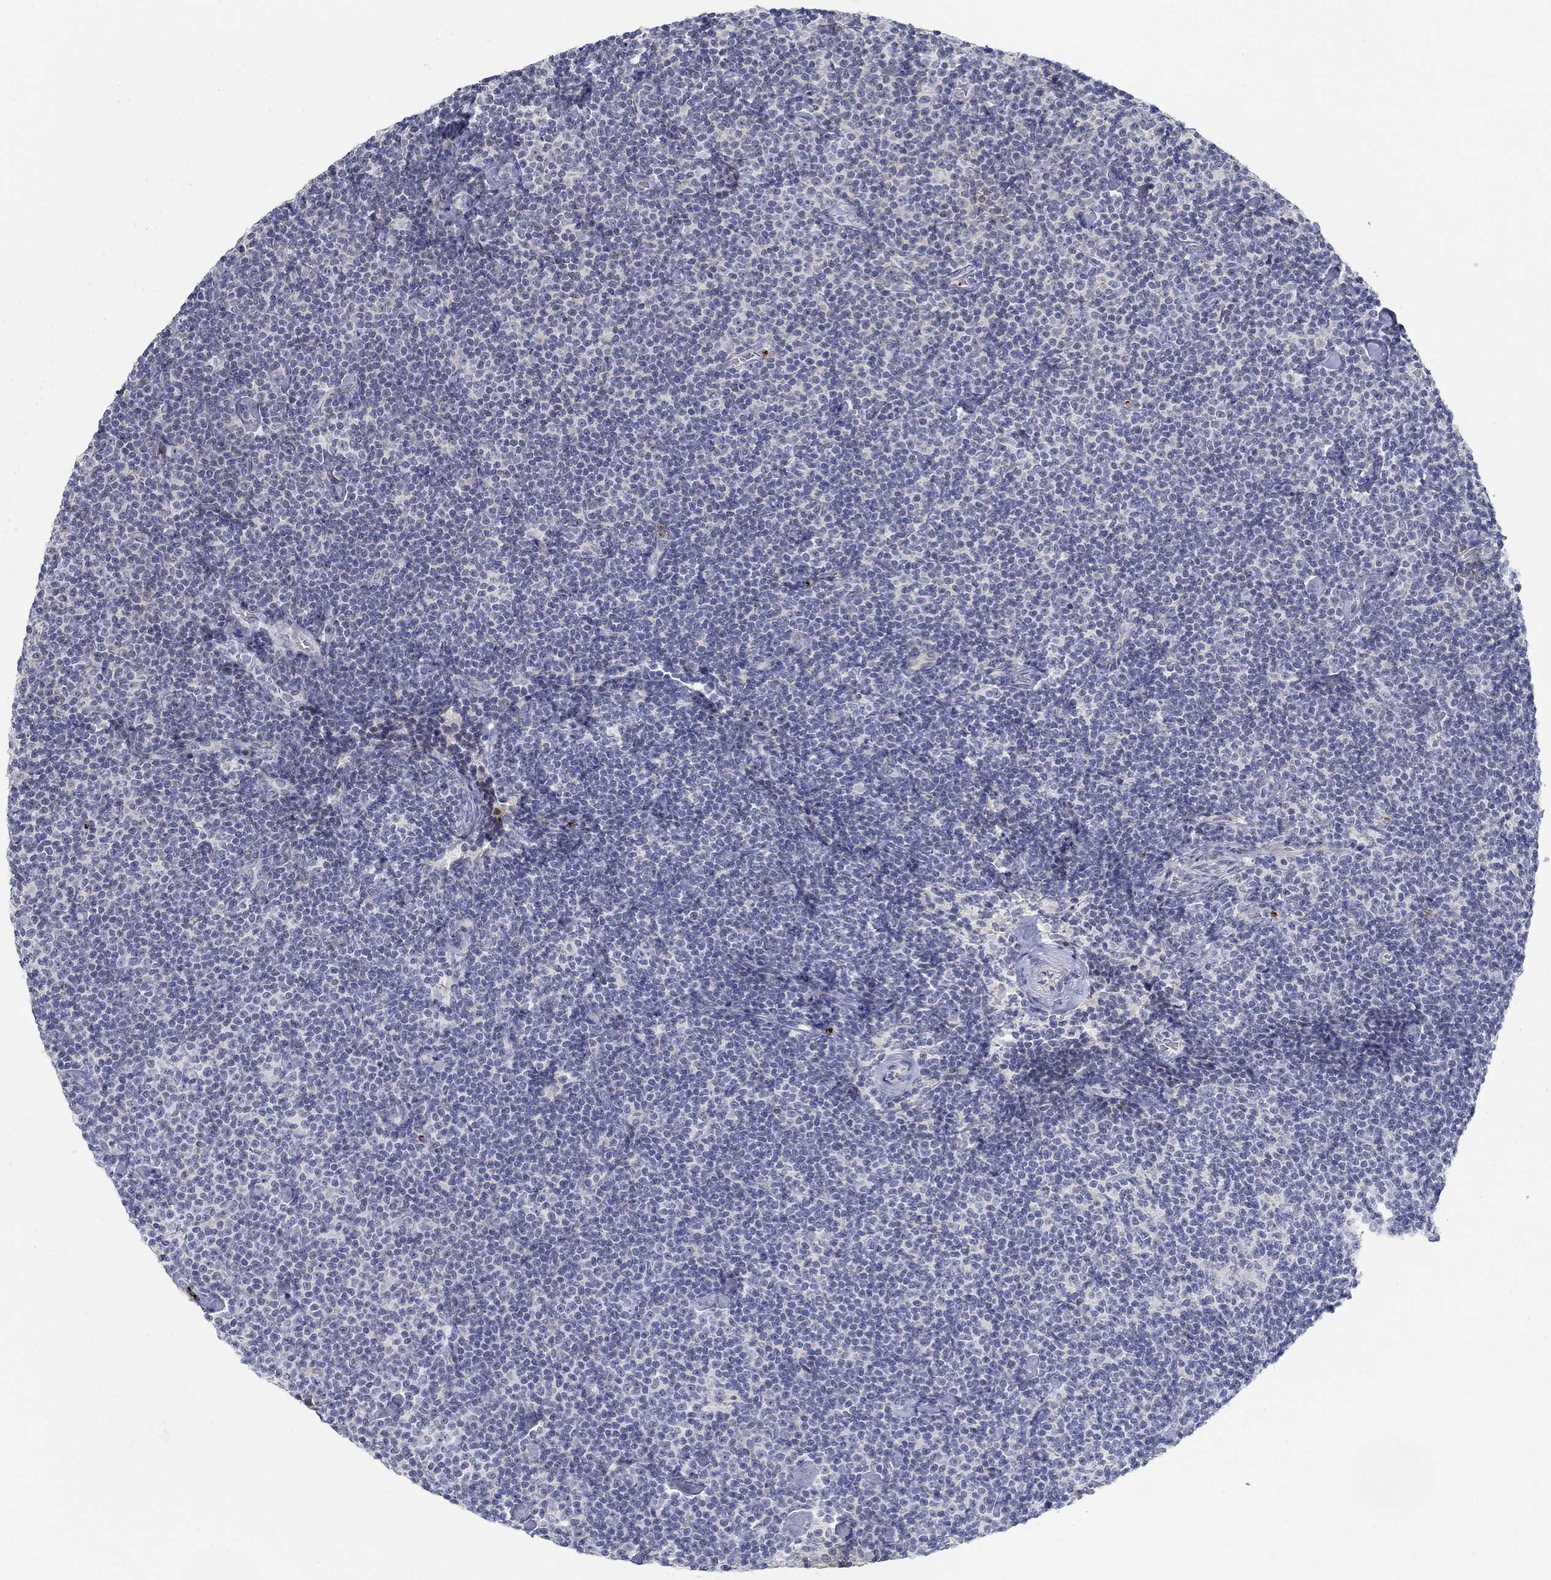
{"staining": {"intensity": "negative", "quantity": "none", "location": "none"}, "tissue": "lymphoma", "cell_type": "Tumor cells", "image_type": "cancer", "snomed": [{"axis": "morphology", "description": "Malignant lymphoma, non-Hodgkin's type, Low grade"}, {"axis": "topography", "description": "Lymph node"}], "caption": "IHC of human malignant lymphoma, non-Hodgkin's type (low-grade) demonstrates no positivity in tumor cells.", "gene": "ANO7", "patient": {"sex": "male", "age": 81}}